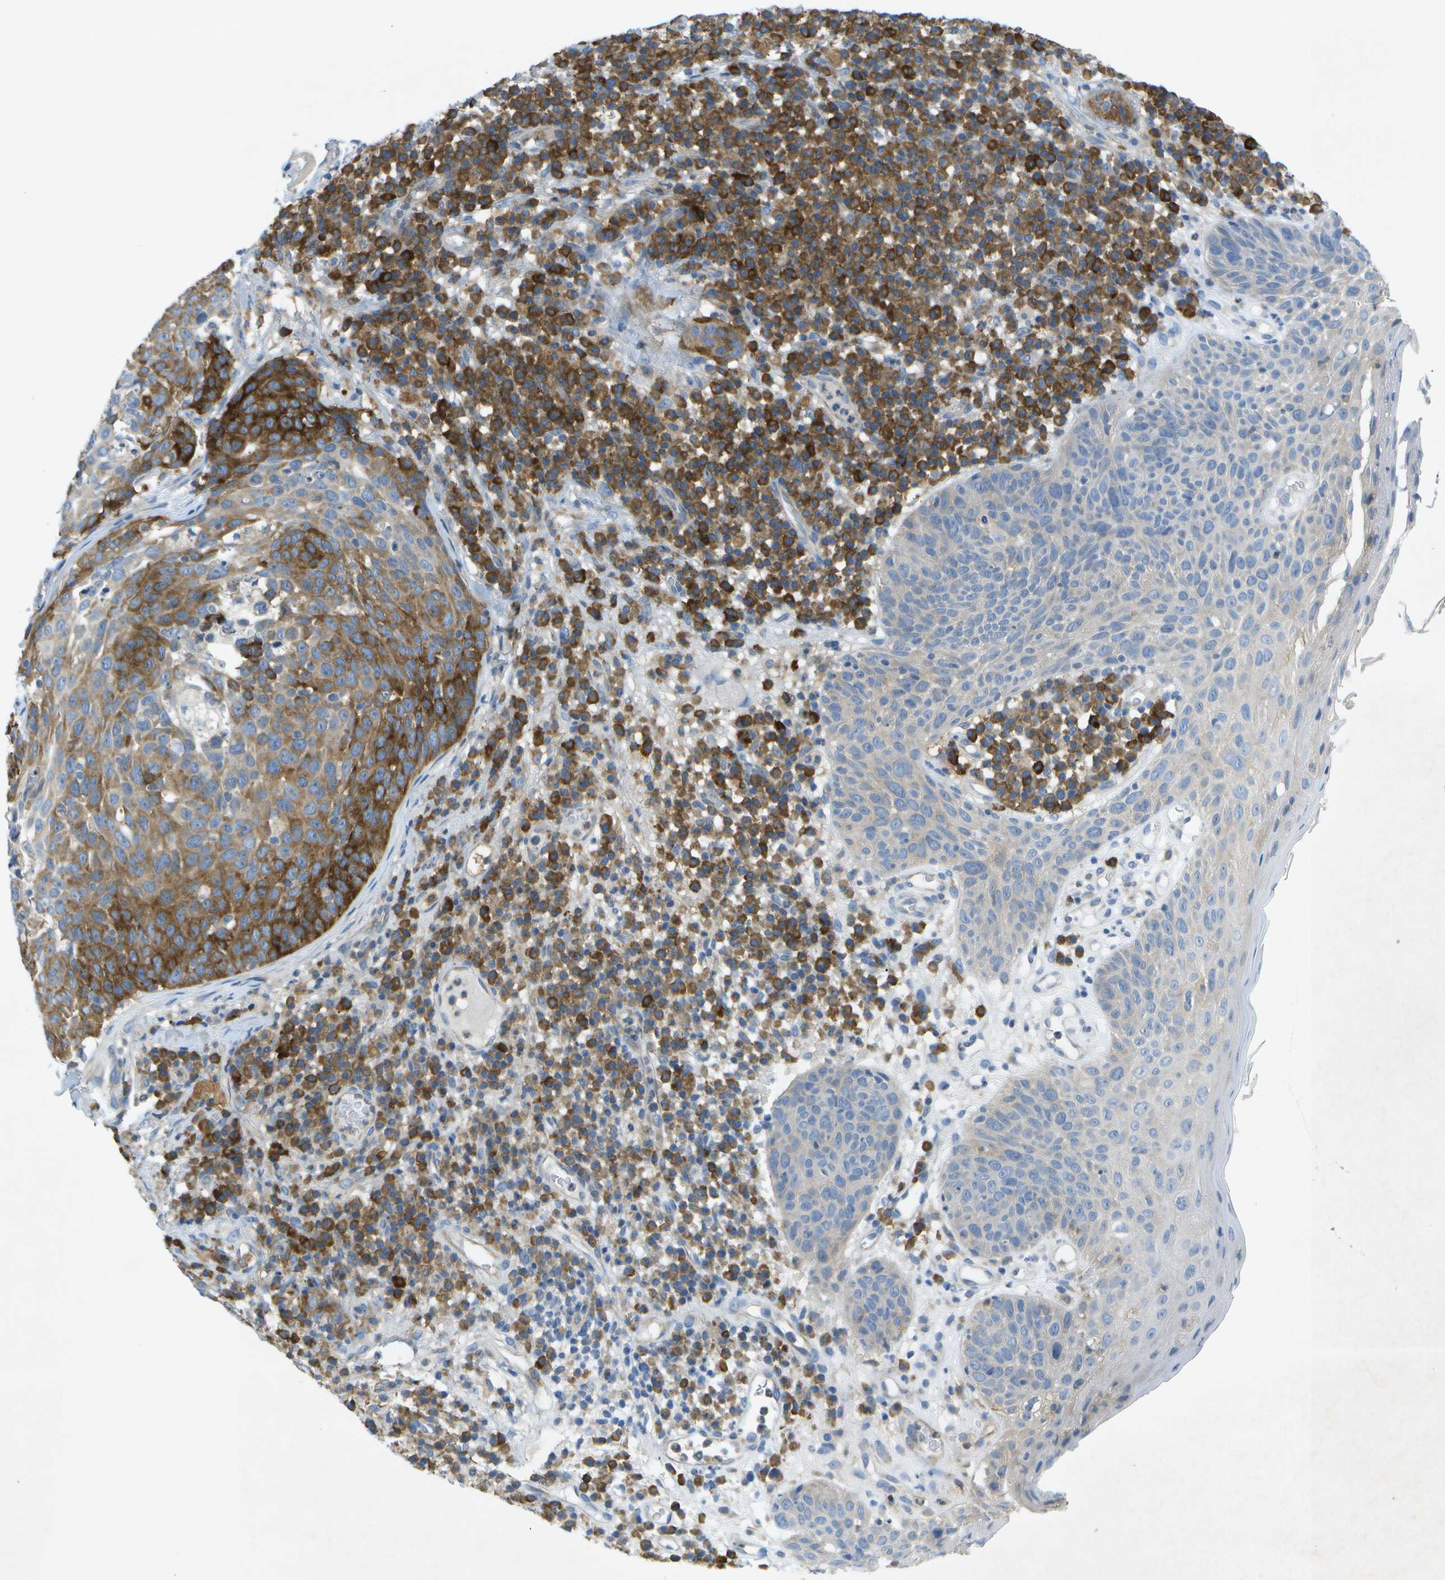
{"staining": {"intensity": "moderate", "quantity": "25%-75%", "location": "cytoplasmic/membranous"}, "tissue": "skin cancer", "cell_type": "Tumor cells", "image_type": "cancer", "snomed": [{"axis": "morphology", "description": "Squamous cell carcinoma in situ, NOS"}, {"axis": "morphology", "description": "Squamous cell carcinoma, NOS"}, {"axis": "topography", "description": "Skin"}], "caption": "This histopathology image shows squamous cell carcinoma in situ (skin) stained with IHC to label a protein in brown. The cytoplasmic/membranous of tumor cells show moderate positivity for the protein. Nuclei are counter-stained blue.", "gene": "WNK2", "patient": {"sex": "male", "age": 93}}